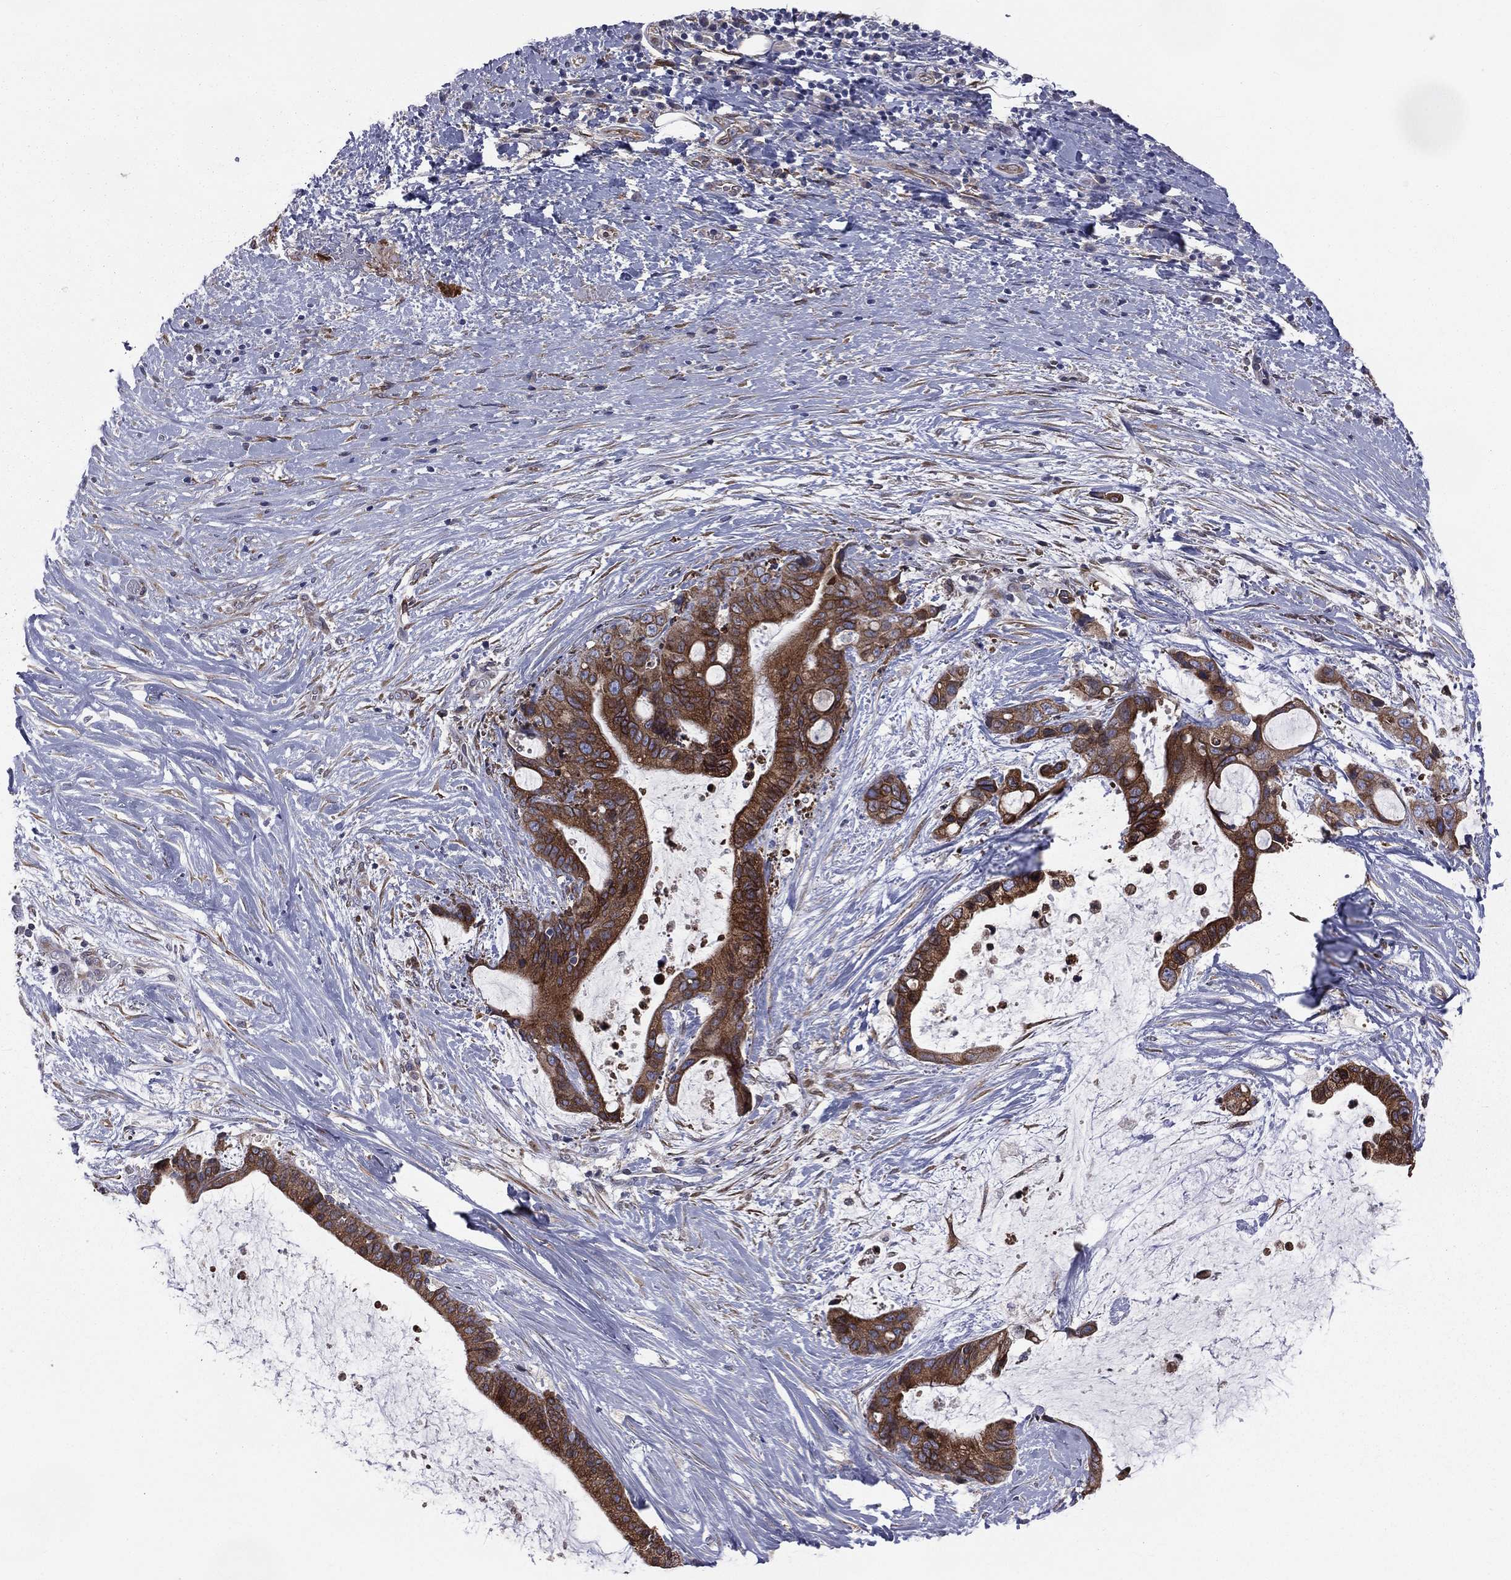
{"staining": {"intensity": "strong", "quantity": ">75%", "location": "cytoplasmic/membranous"}, "tissue": "liver cancer", "cell_type": "Tumor cells", "image_type": "cancer", "snomed": [{"axis": "morphology", "description": "Cholangiocarcinoma"}, {"axis": "topography", "description": "Liver"}], "caption": "Immunohistochemical staining of liver cancer reveals high levels of strong cytoplasmic/membranous staining in about >75% of tumor cells.", "gene": "PGRMC1", "patient": {"sex": "female", "age": 73}}